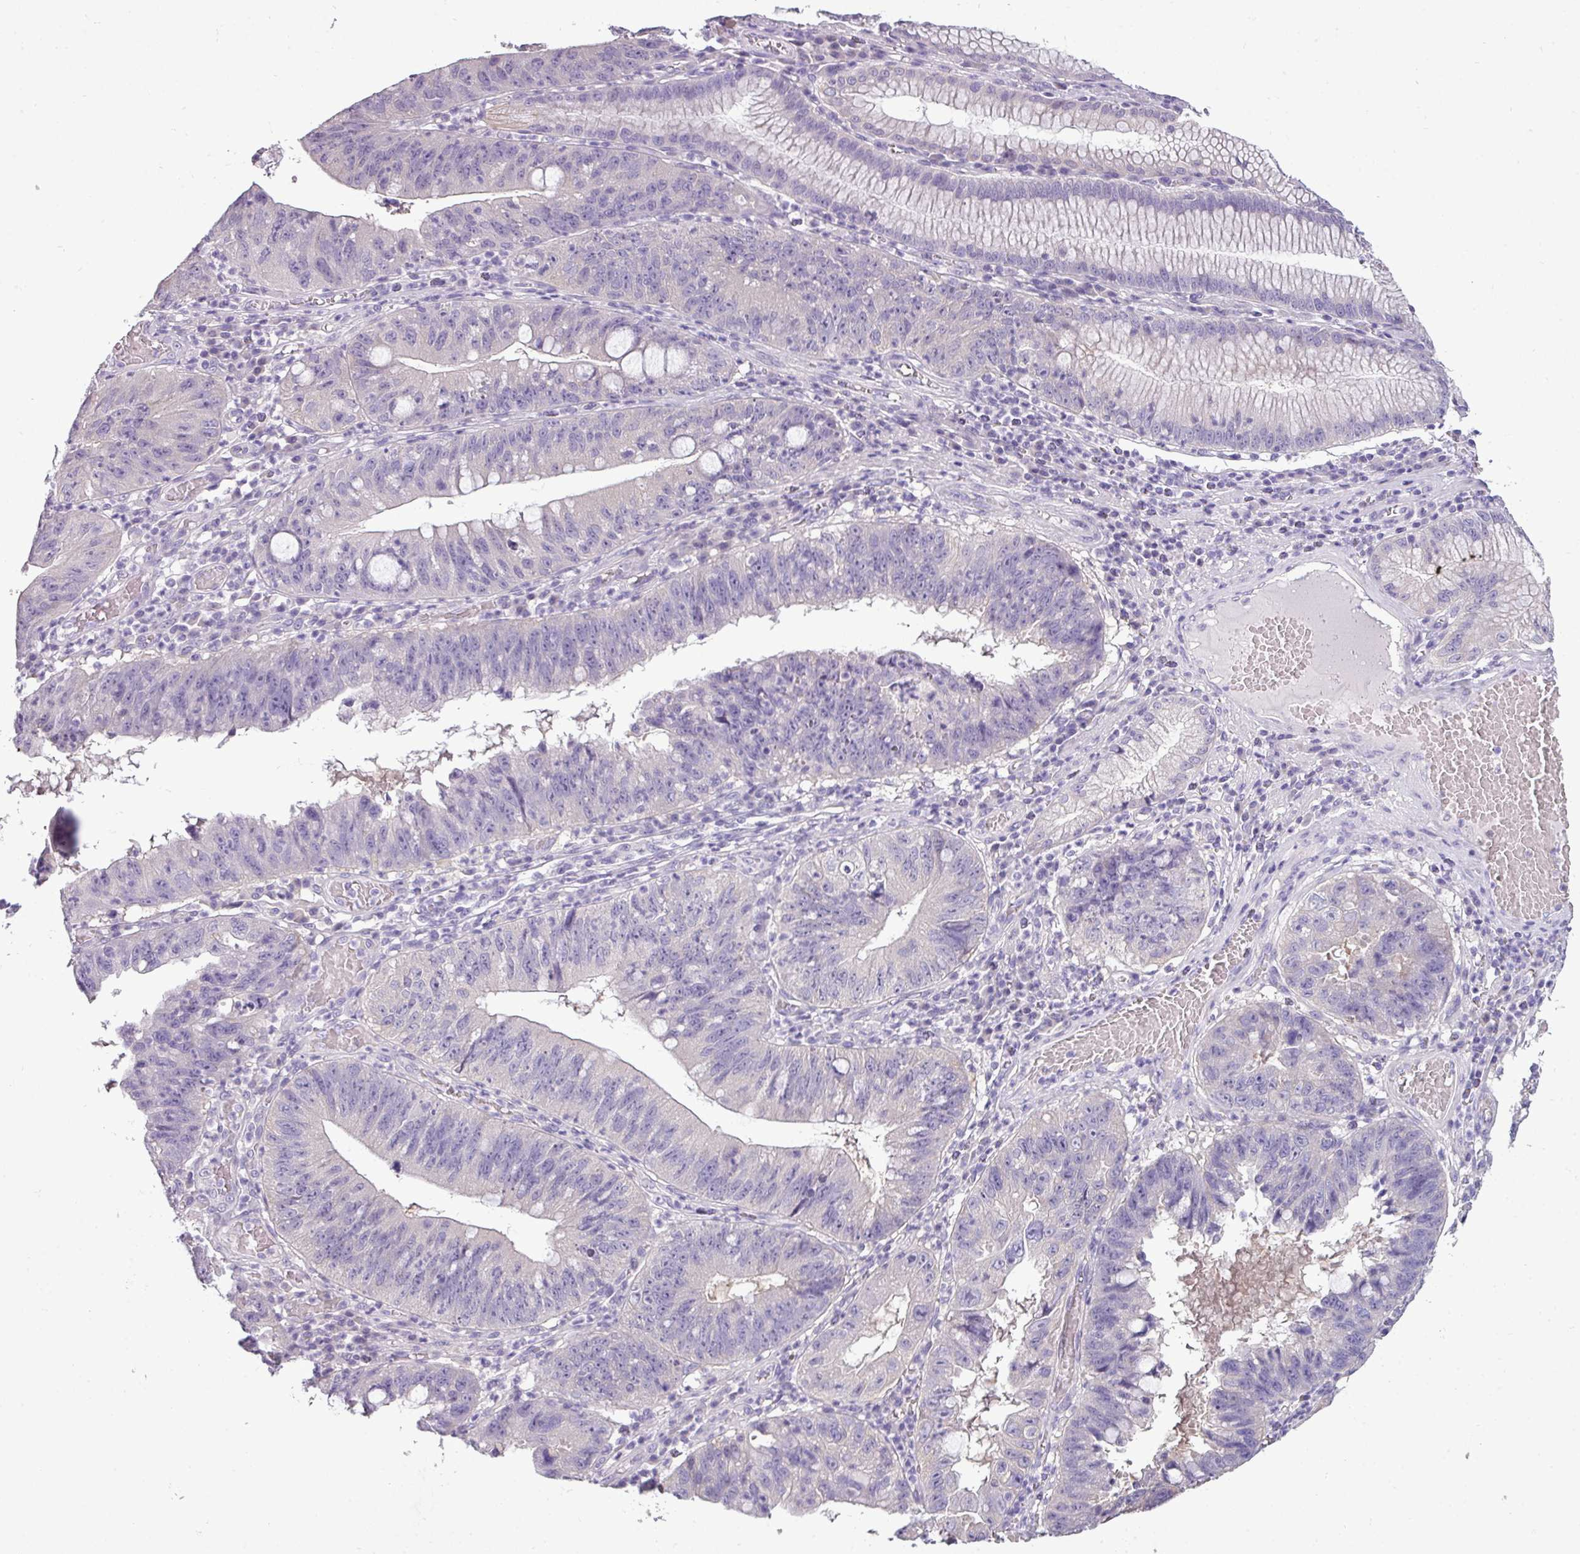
{"staining": {"intensity": "negative", "quantity": "none", "location": "none"}, "tissue": "stomach cancer", "cell_type": "Tumor cells", "image_type": "cancer", "snomed": [{"axis": "morphology", "description": "Adenocarcinoma, NOS"}, {"axis": "topography", "description": "Stomach"}], "caption": "IHC of human adenocarcinoma (stomach) displays no expression in tumor cells.", "gene": "DNAAF9", "patient": {"sex": "male", "age": 59}}